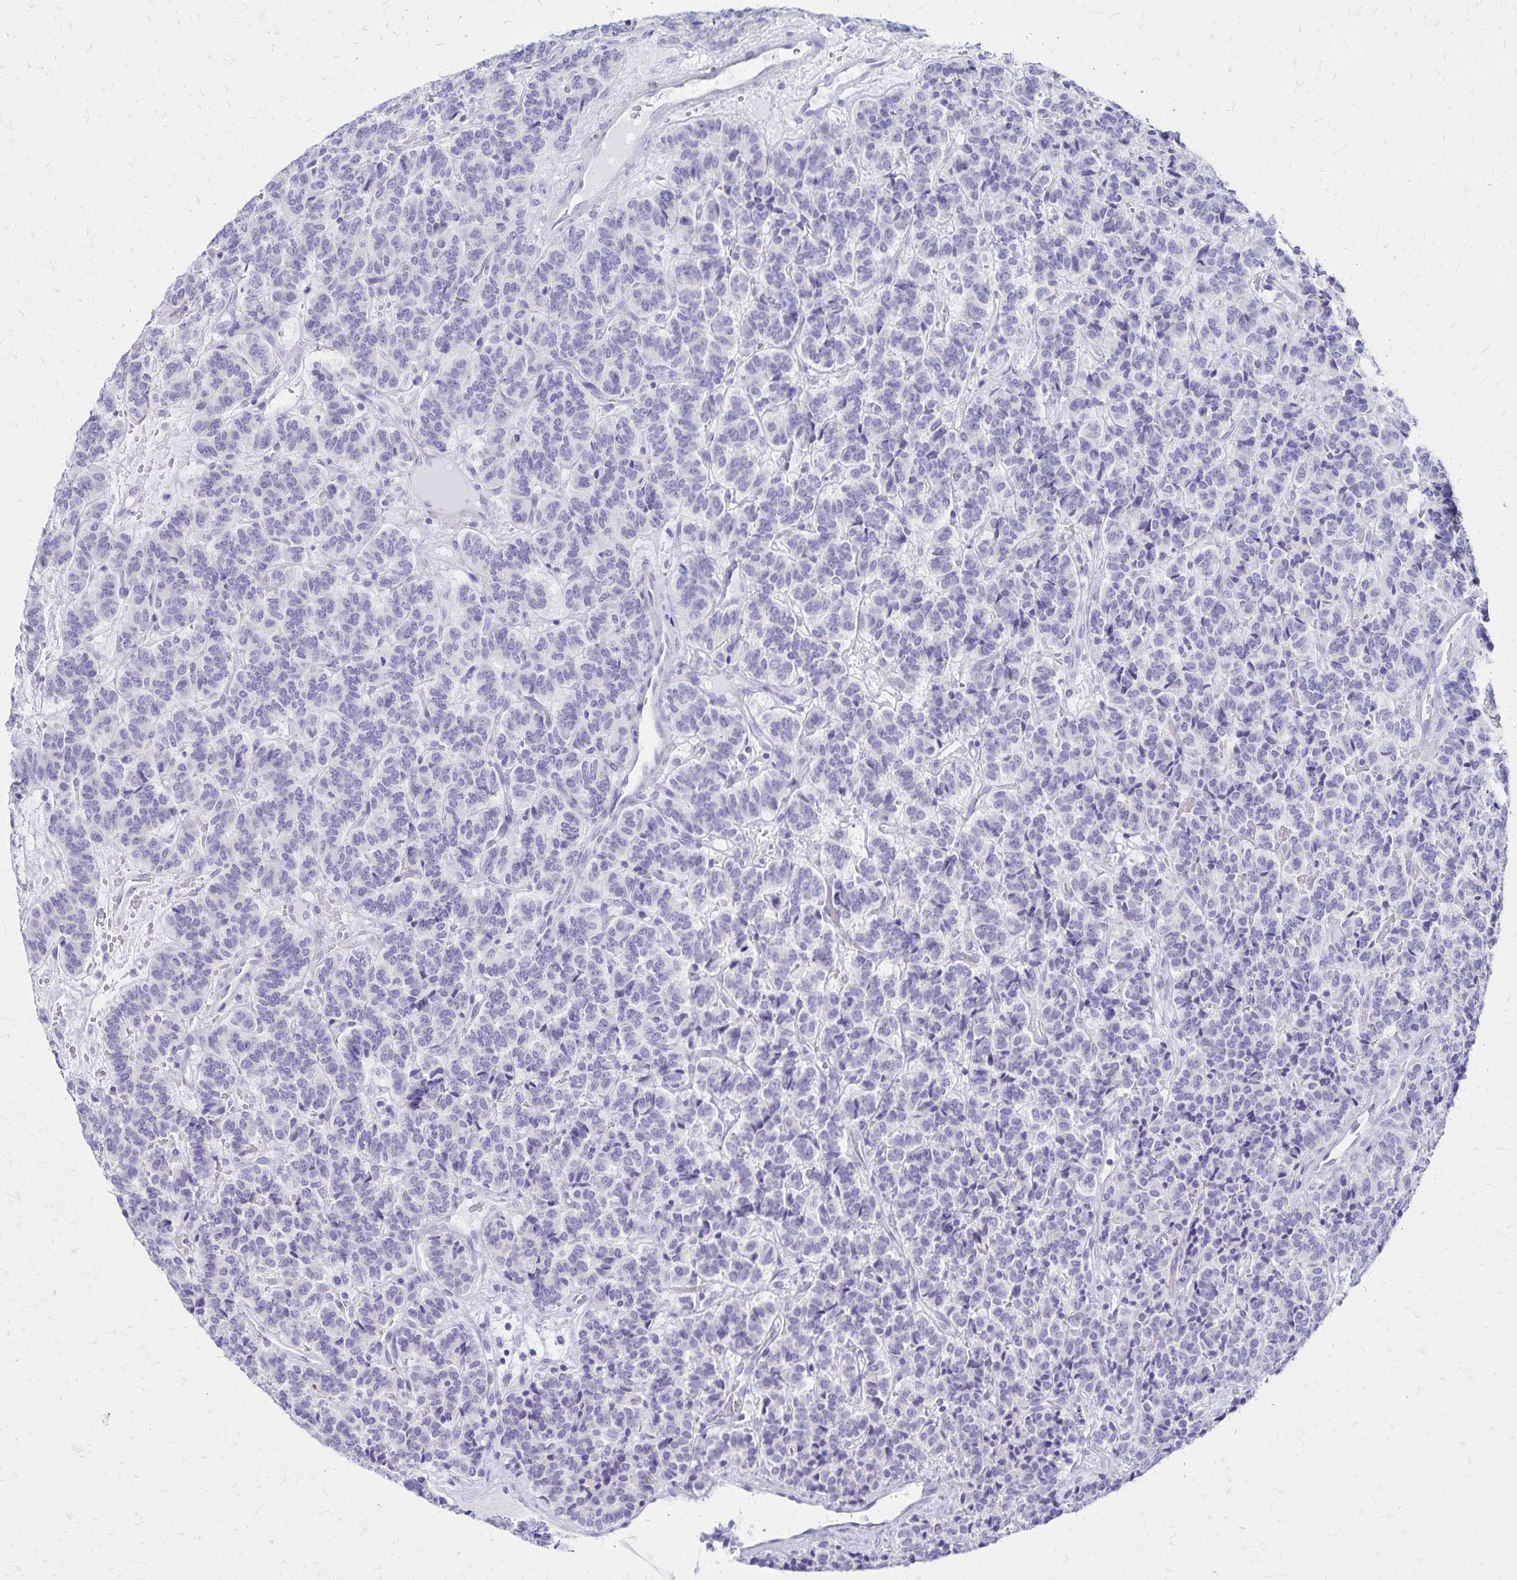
{"staining": {"intensity": "negative", "quantity": "none", "location": "none"}, "tissue": "carcinoid", "cell_type": "Tumor cells", "image_type": "cancer", "snomed": [{"axis": "morphology", "description": "Carcinoid, malignant, NOS"}, {"axis": "topography", "description": "Pancreas"}], "caption": "Carcinoid (malignant) was stained to show a protein in brown. There is no significant staining in tumor cells.", "gene": "LIN28B", "patient": {"sex": "male", "age": 36}}